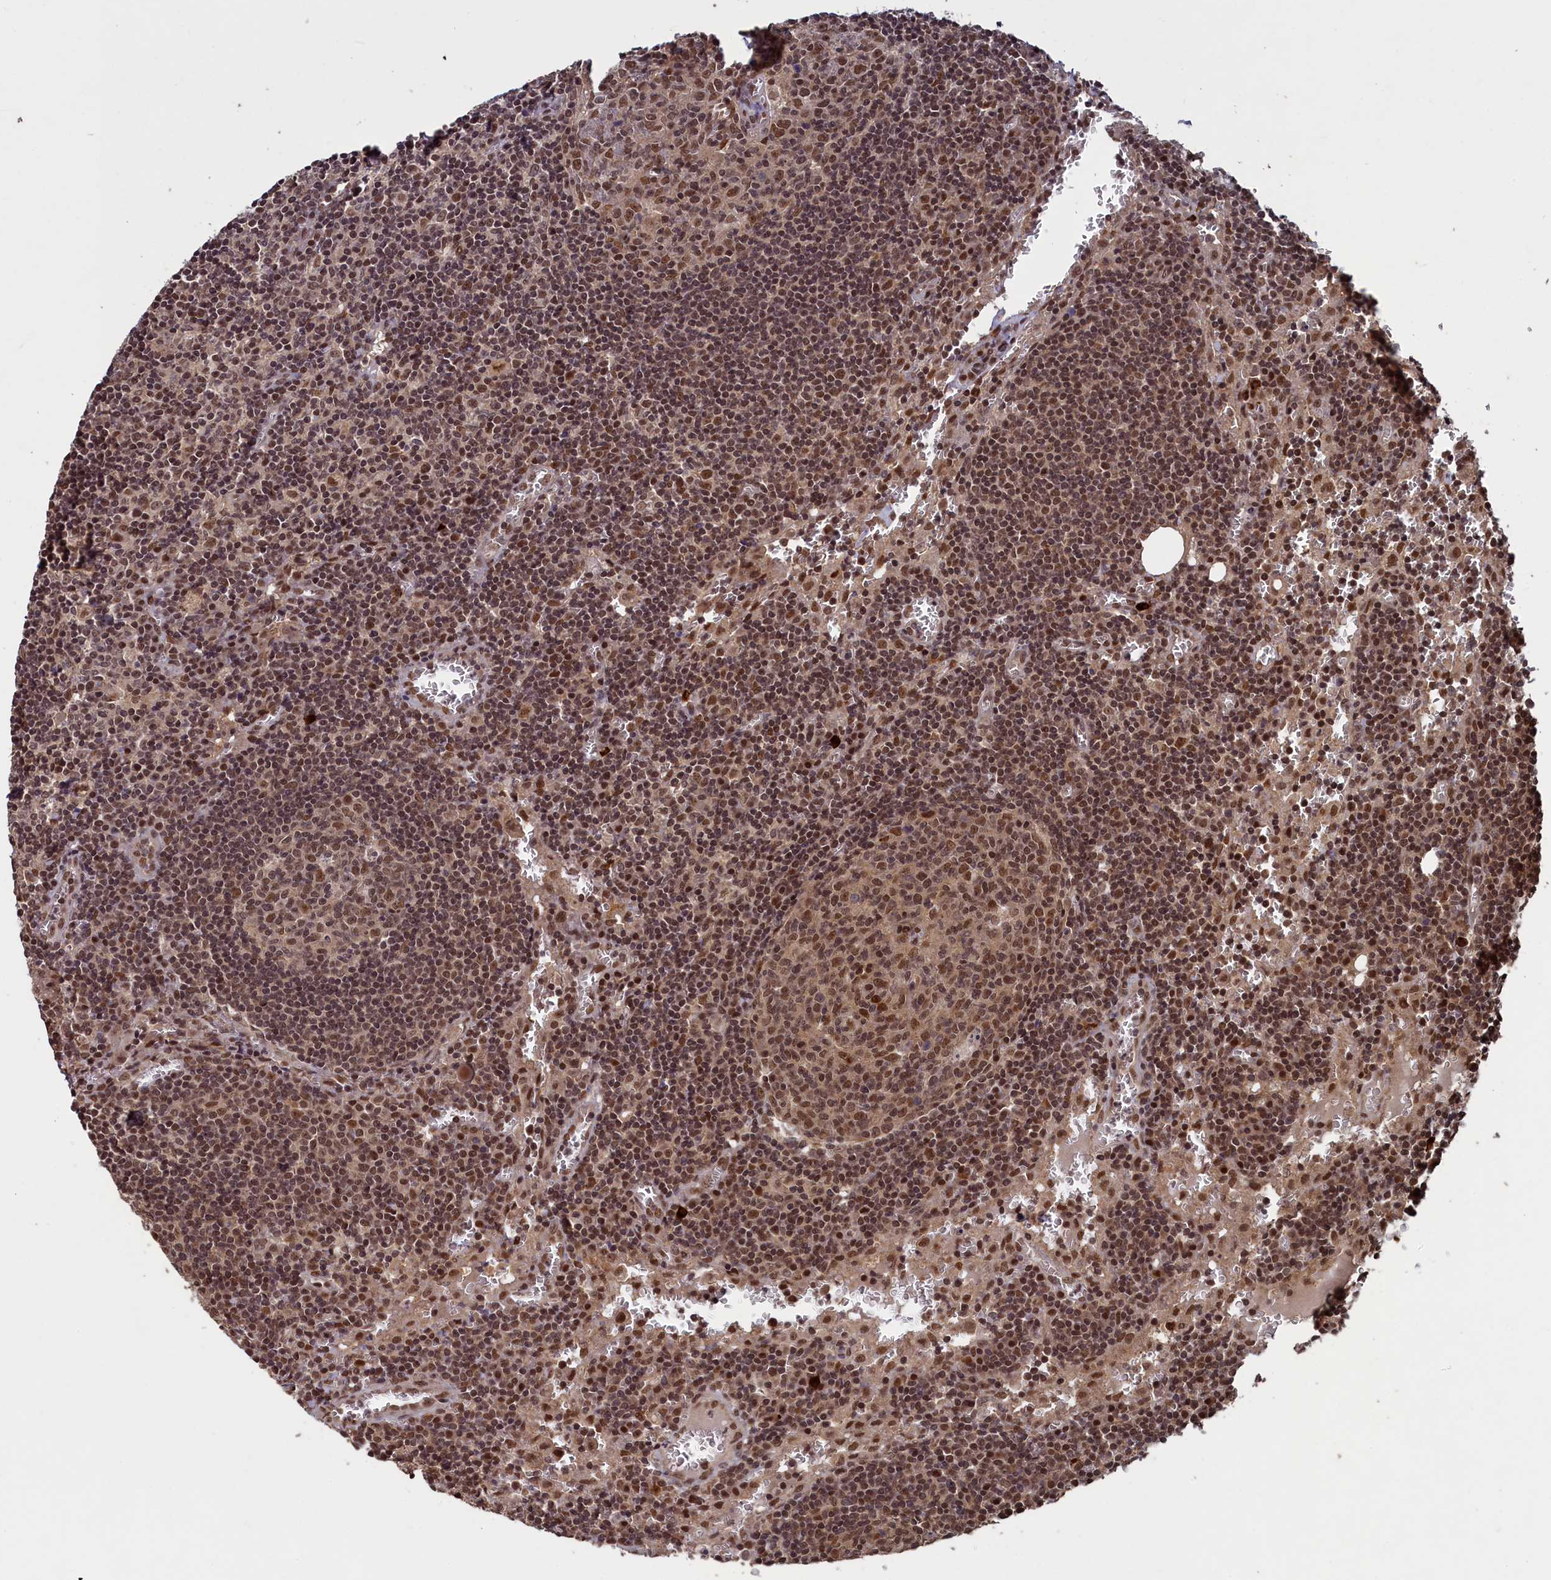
{"staining": {"intensity": "moderate", "quantity": ">75%", "location": "nuclear"}, "tissue": "lymph node", "cell_type": "Germinal center cells", "image_type": "normal", "snomed": [{"axis": "morphology", "description": "Normal tissue, NOS"}, {"axis": "topography", "description": "Lymph node"}], "caption": "Protein expression analysis of benign human lymph node reveals moderate nuclear positivity in about >75% of germinal center cells.", "gene": "NAE1", "patient": {"sex": "female", "age": 73}}